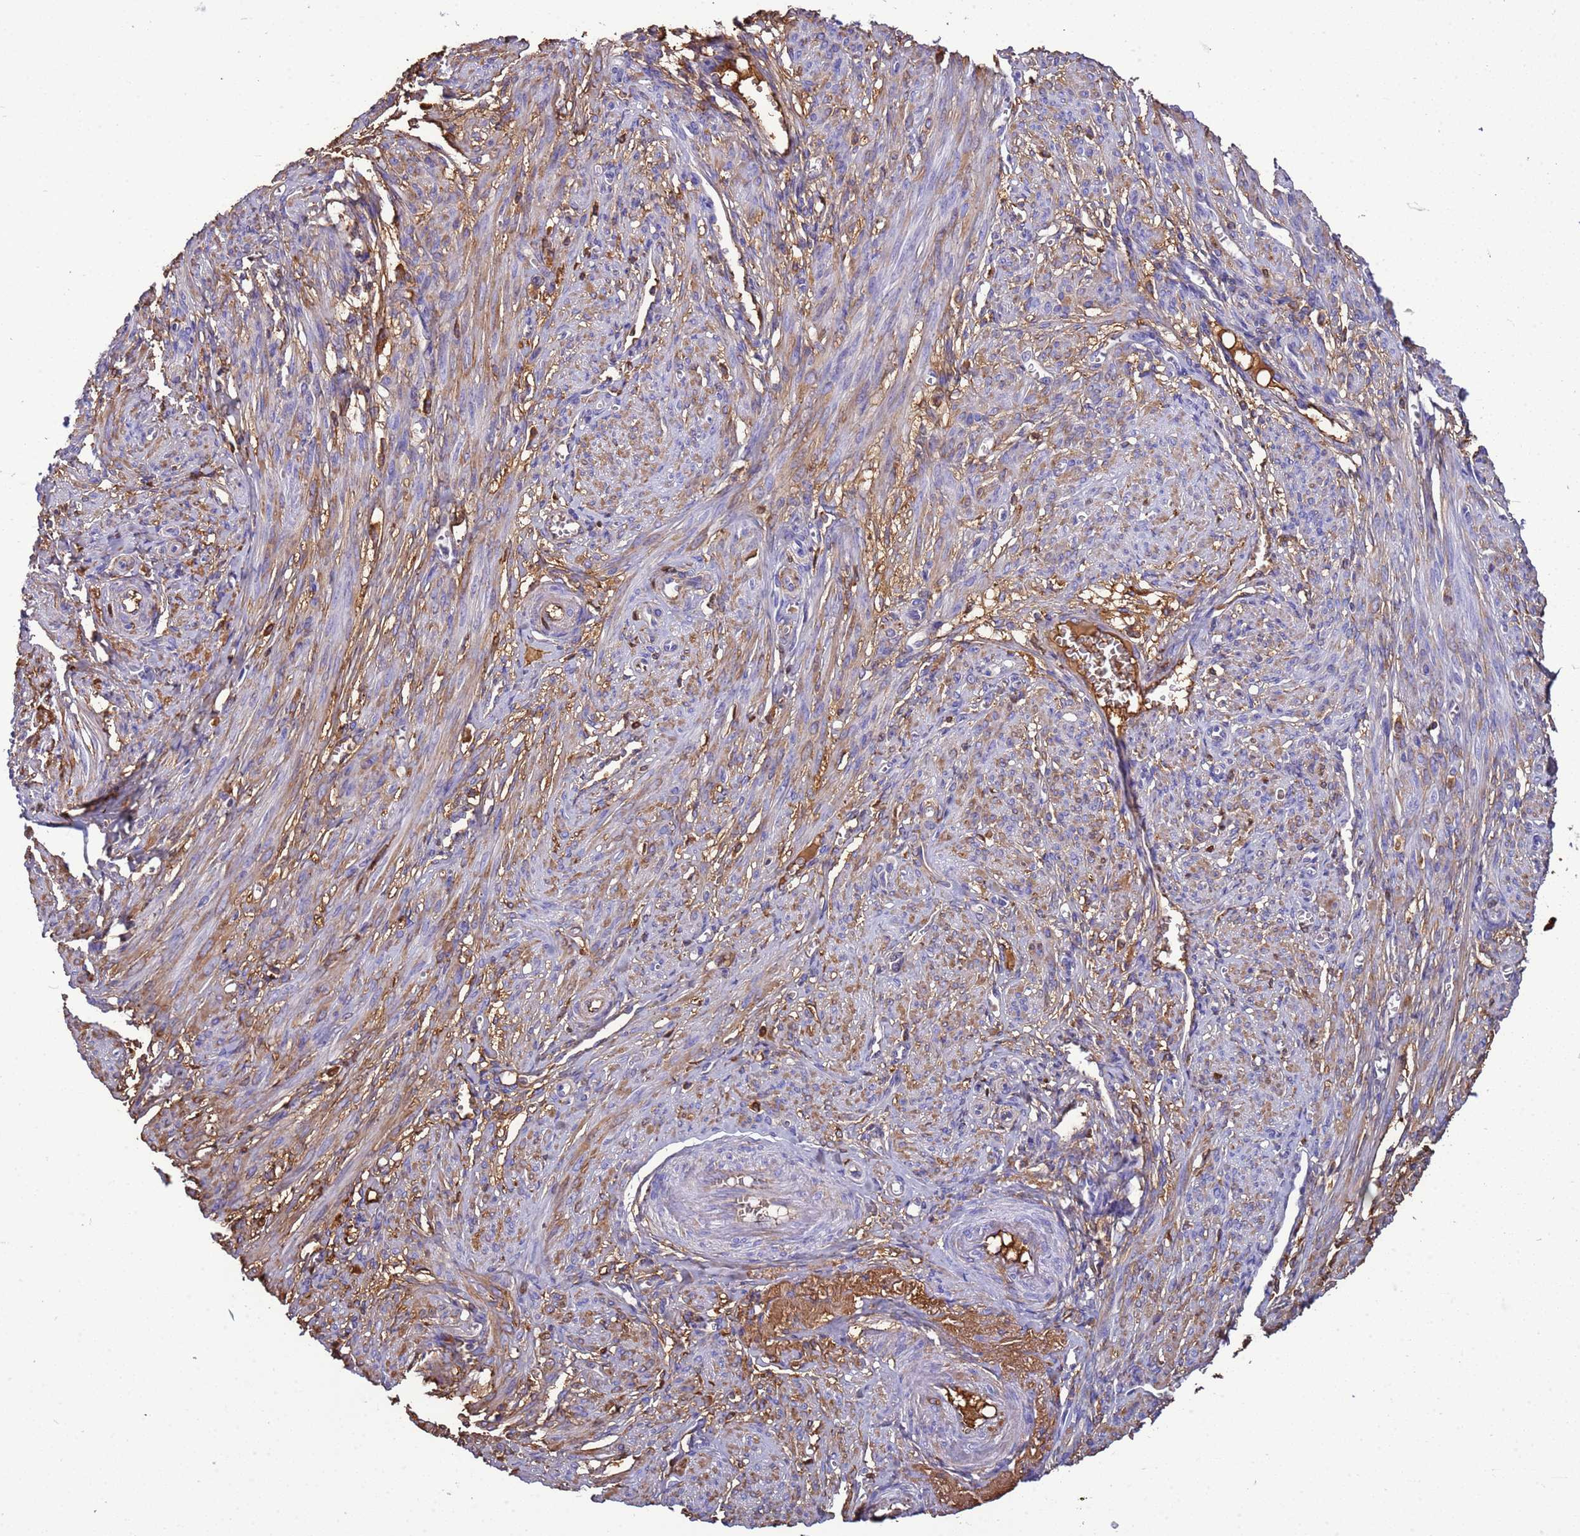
{"staining": {"intensity": "weak", "quantity": "25%-75%", "location": "cytoplasmic/membranous"}, "tissue": "smooth muscle", "cell_type": "Smooth muscle cells", "image_type": "normal", "snomed": [{"axis": "morphology", "description": "Normal tissue, NOS"}, {"axis": "topography", "description": "Smooth muscle"}], "caption": "Immunohistochemistry (IHC) staining of benign smooth muscle, which exhibits low levels of weak cytoplasmic/membranous staining in approximately 25%-75% of smooth muscle cells indicating weak cytoplasmic/membranous protein expression. The staining was performed using DAB (brown) for protein detection and nuclei were counterstained in hematoxylin (blue).", "gene": "H1", "patient": {"sex": "female", "age": 39}}